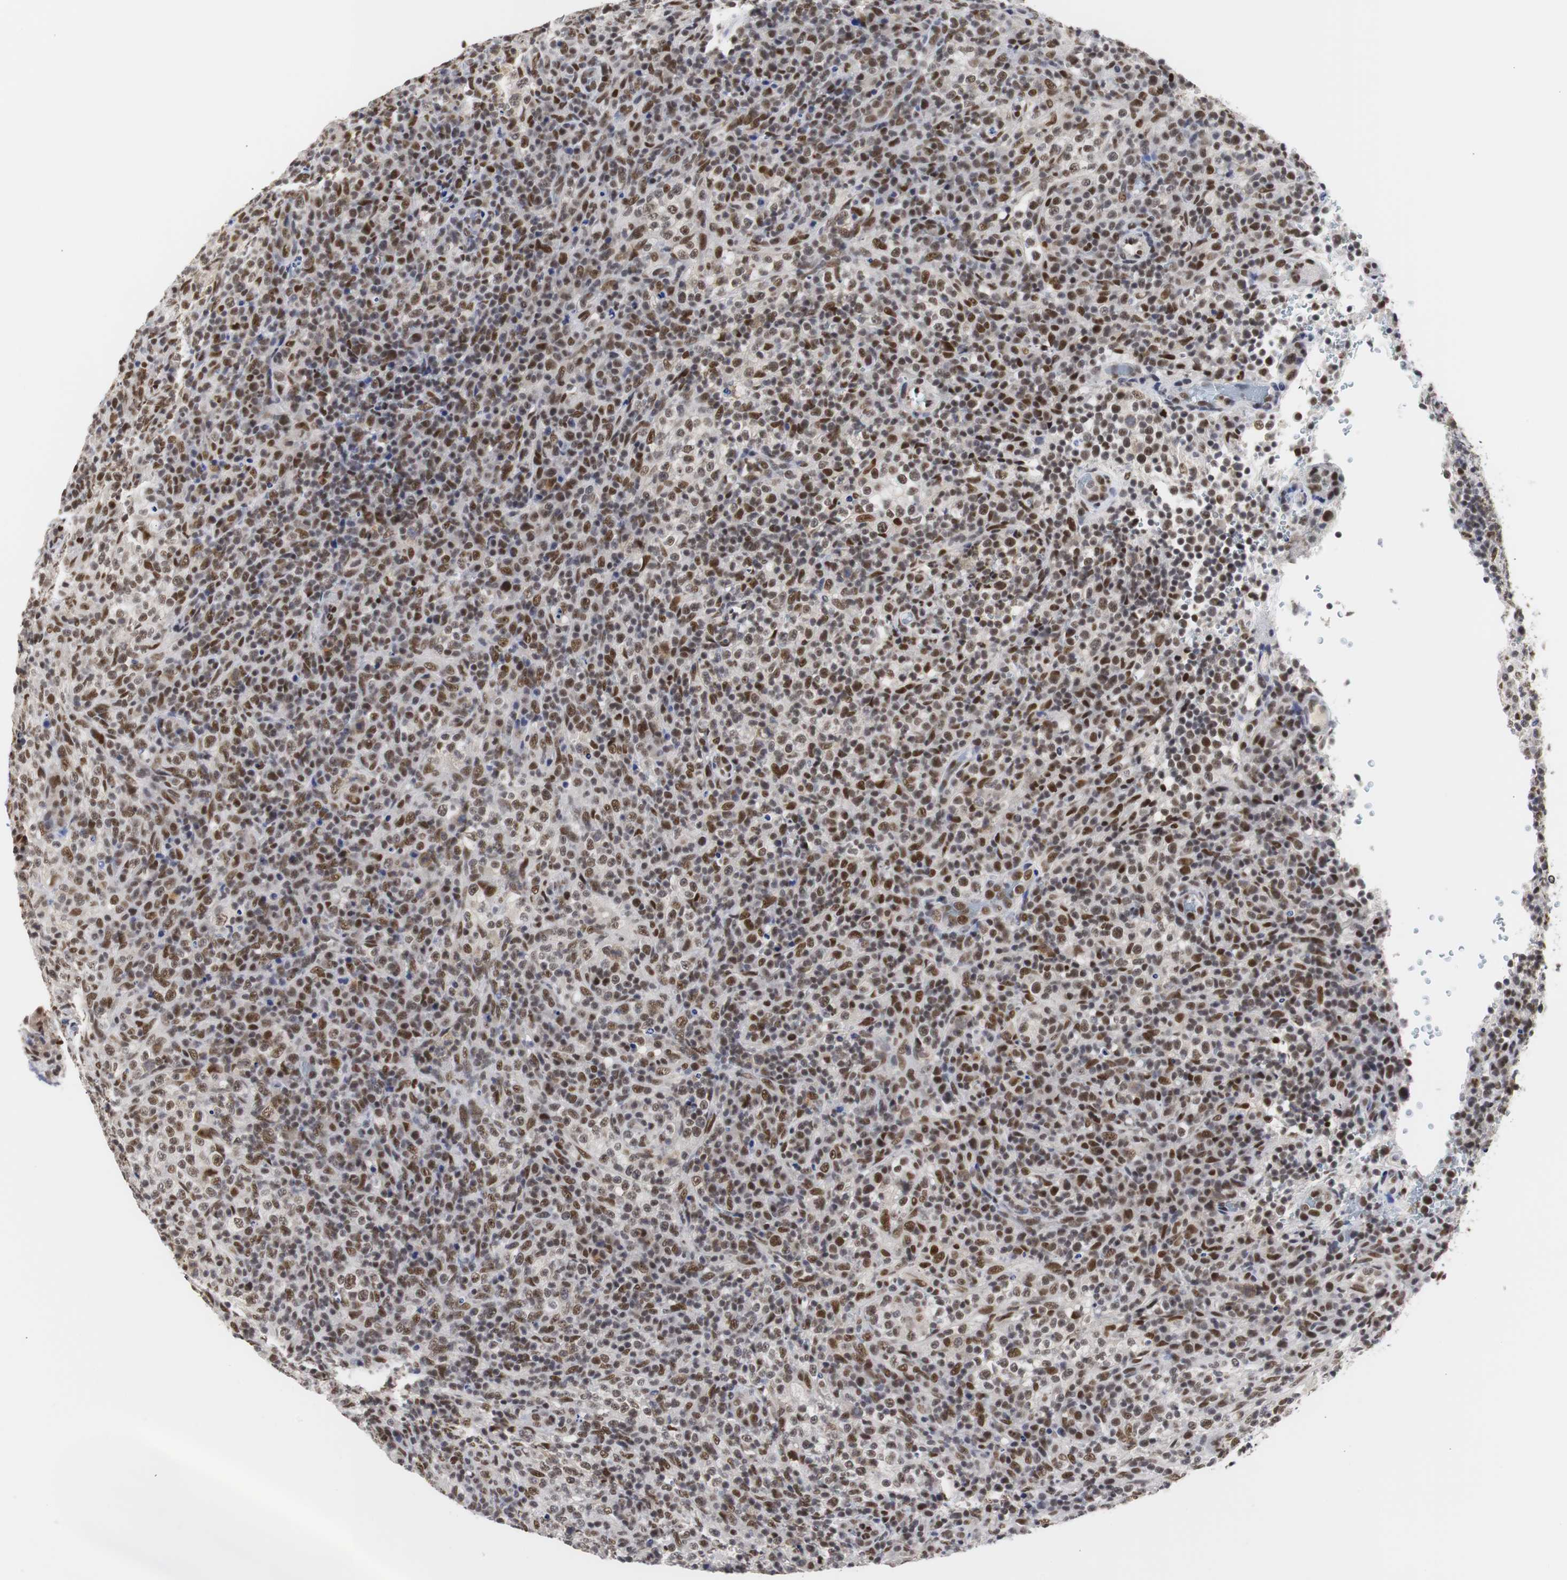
{"staining": {"intensity": "strong", "quantity": ">75%", "location": "nuclear"}, "tissue": "lymphoma", "cell_type": "Tumor cells", "image_type": "cancer", "snomed": [{"axis": "morphology", "description": "Malignant lymphoma, non-Hodgkin's type, High grade"}, {"axis": "topography", "description": "Lymph node"}], "caption": "High-grade malignant lymphoma, non-Hodgkin's type tissue shows strong nuclear expression in about >75% of tumor cells, visualized by immunohistochemistry.", "gene": "ZFC3H1", "patient": {"sex": "female", "age": 76}}